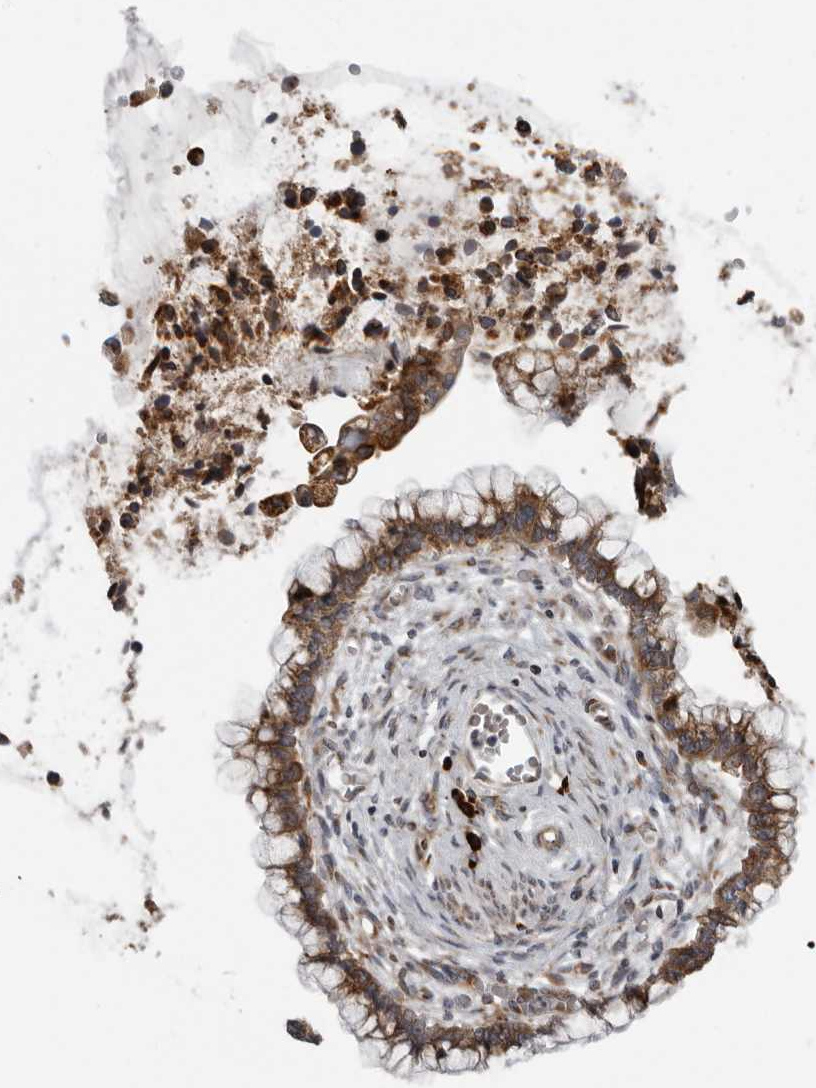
{"staining": {"intensity": "strong", "quantity": ">75%", "location": "cytoplasmic/membranous"}, "tissue": "cervical cancer", "cell_type": "Tumor cells", "image_type": "cancer", "snomed": [{"axis": "morphology", "description": "Adenocarcinoma, NOS"}, {"axis": "topography", "description": "Cervix"}], "caption": "Human adenocarcinoma (cervical) stained with a brown dye exhibits strong cytoplasmic/membranous positive expression in about >75% of tumor cells.", "gene": "ALPK2", "patient": {"sex": "female", "age": 44}}